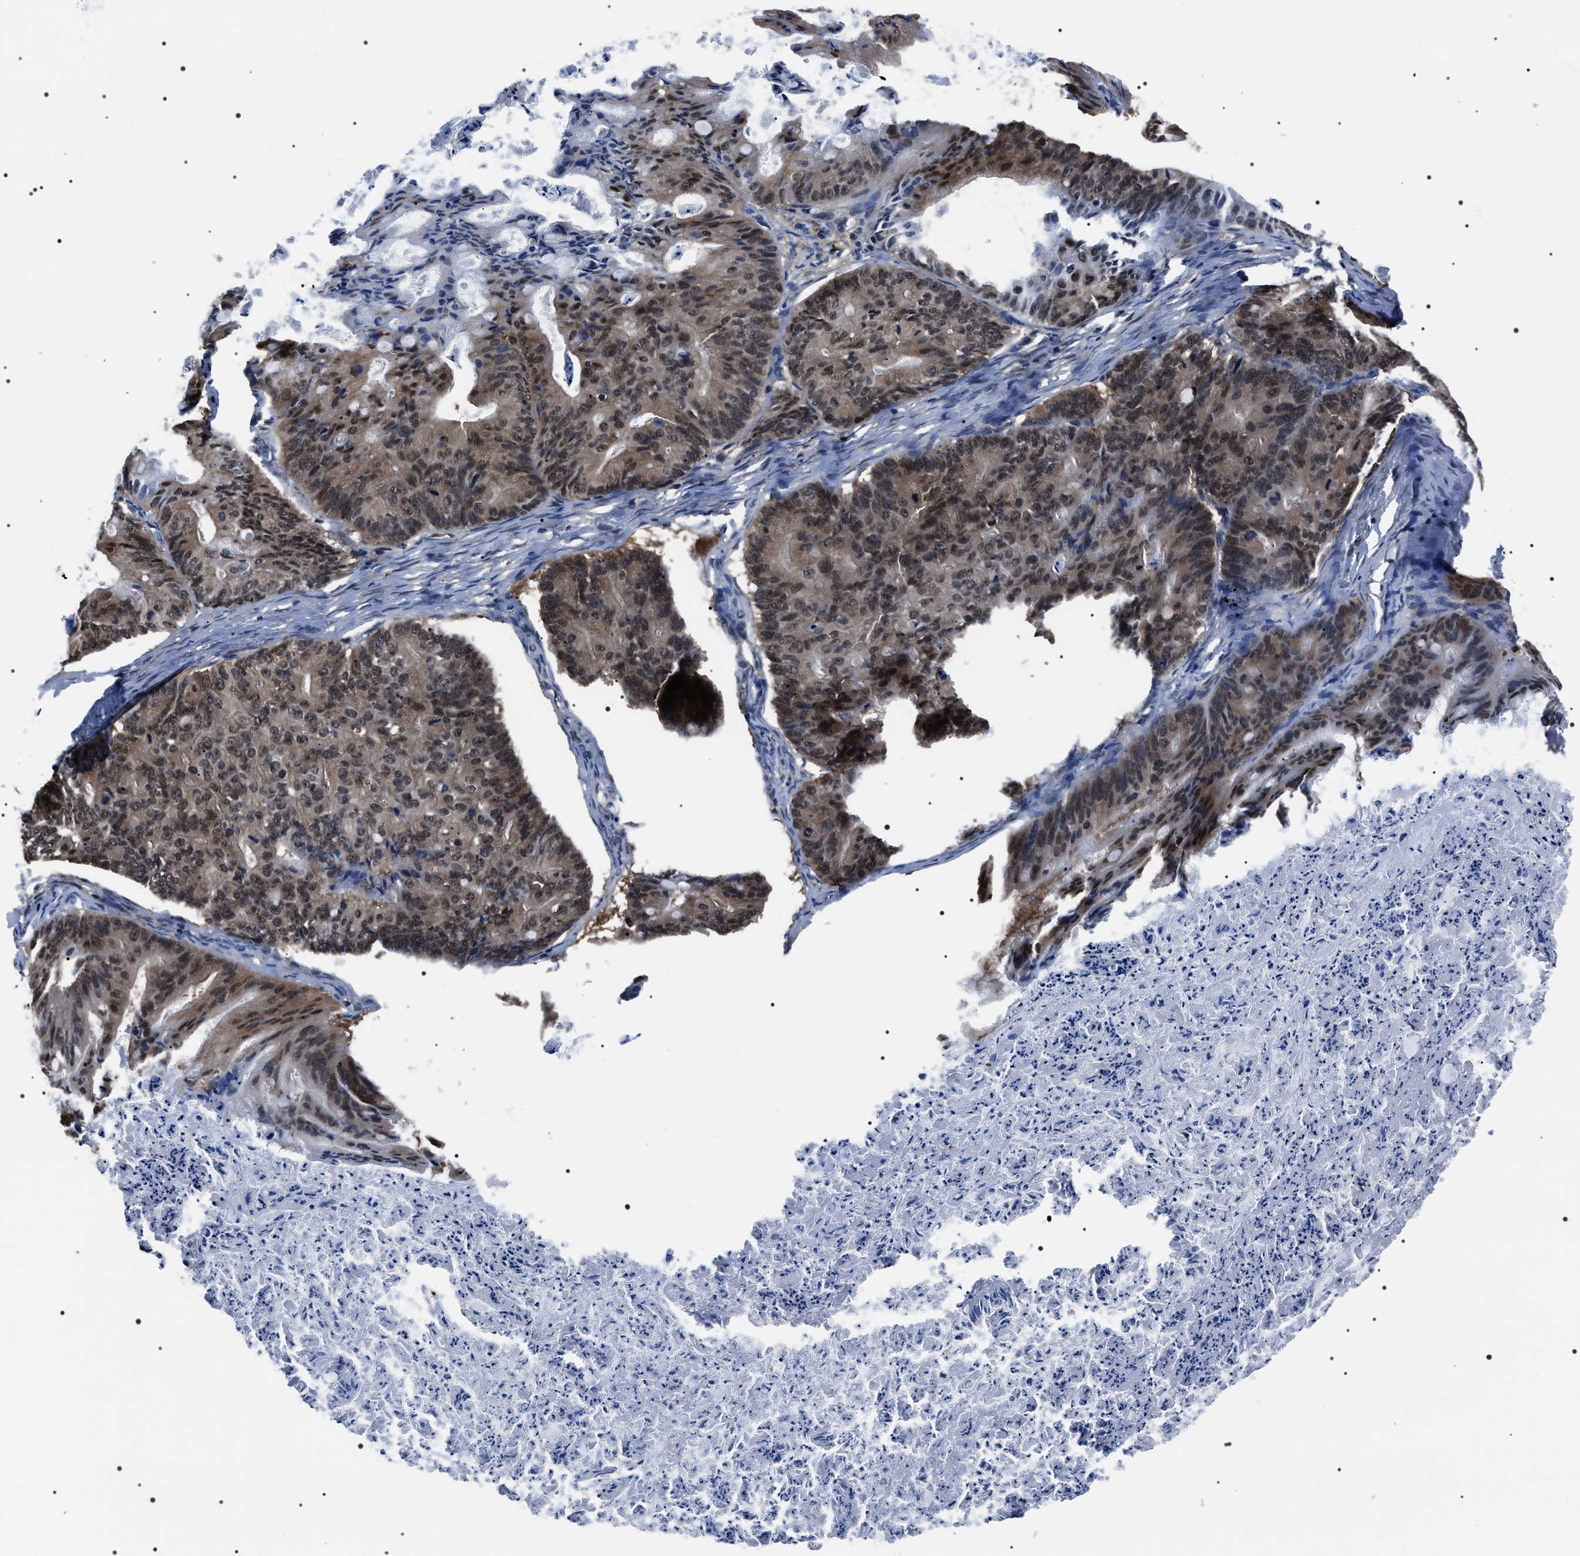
{"staining": {"intensity": "moderate", "quantity": ">75%", "location": "cytoplasmic/membranous,nuclear"}, "tissue": "ovarian cancer", "cell_type": "Tumor cells", "image_type": "cancer", "snomed": [{"axis": "morphology", "description": "Cystadenocarcinoma, mucinous, NOS"}, {"axis": "topography", "description": "Ovary"}], "caption": "Immunohistochemical staining of human ovarian cancer exhibits medium levels of moderate cytoplasmic/membranous and nuclear staining in approximately >75% of tumor cells.", "gene": "SIPA1", "patient": {"sex": "female", "age": 36}}